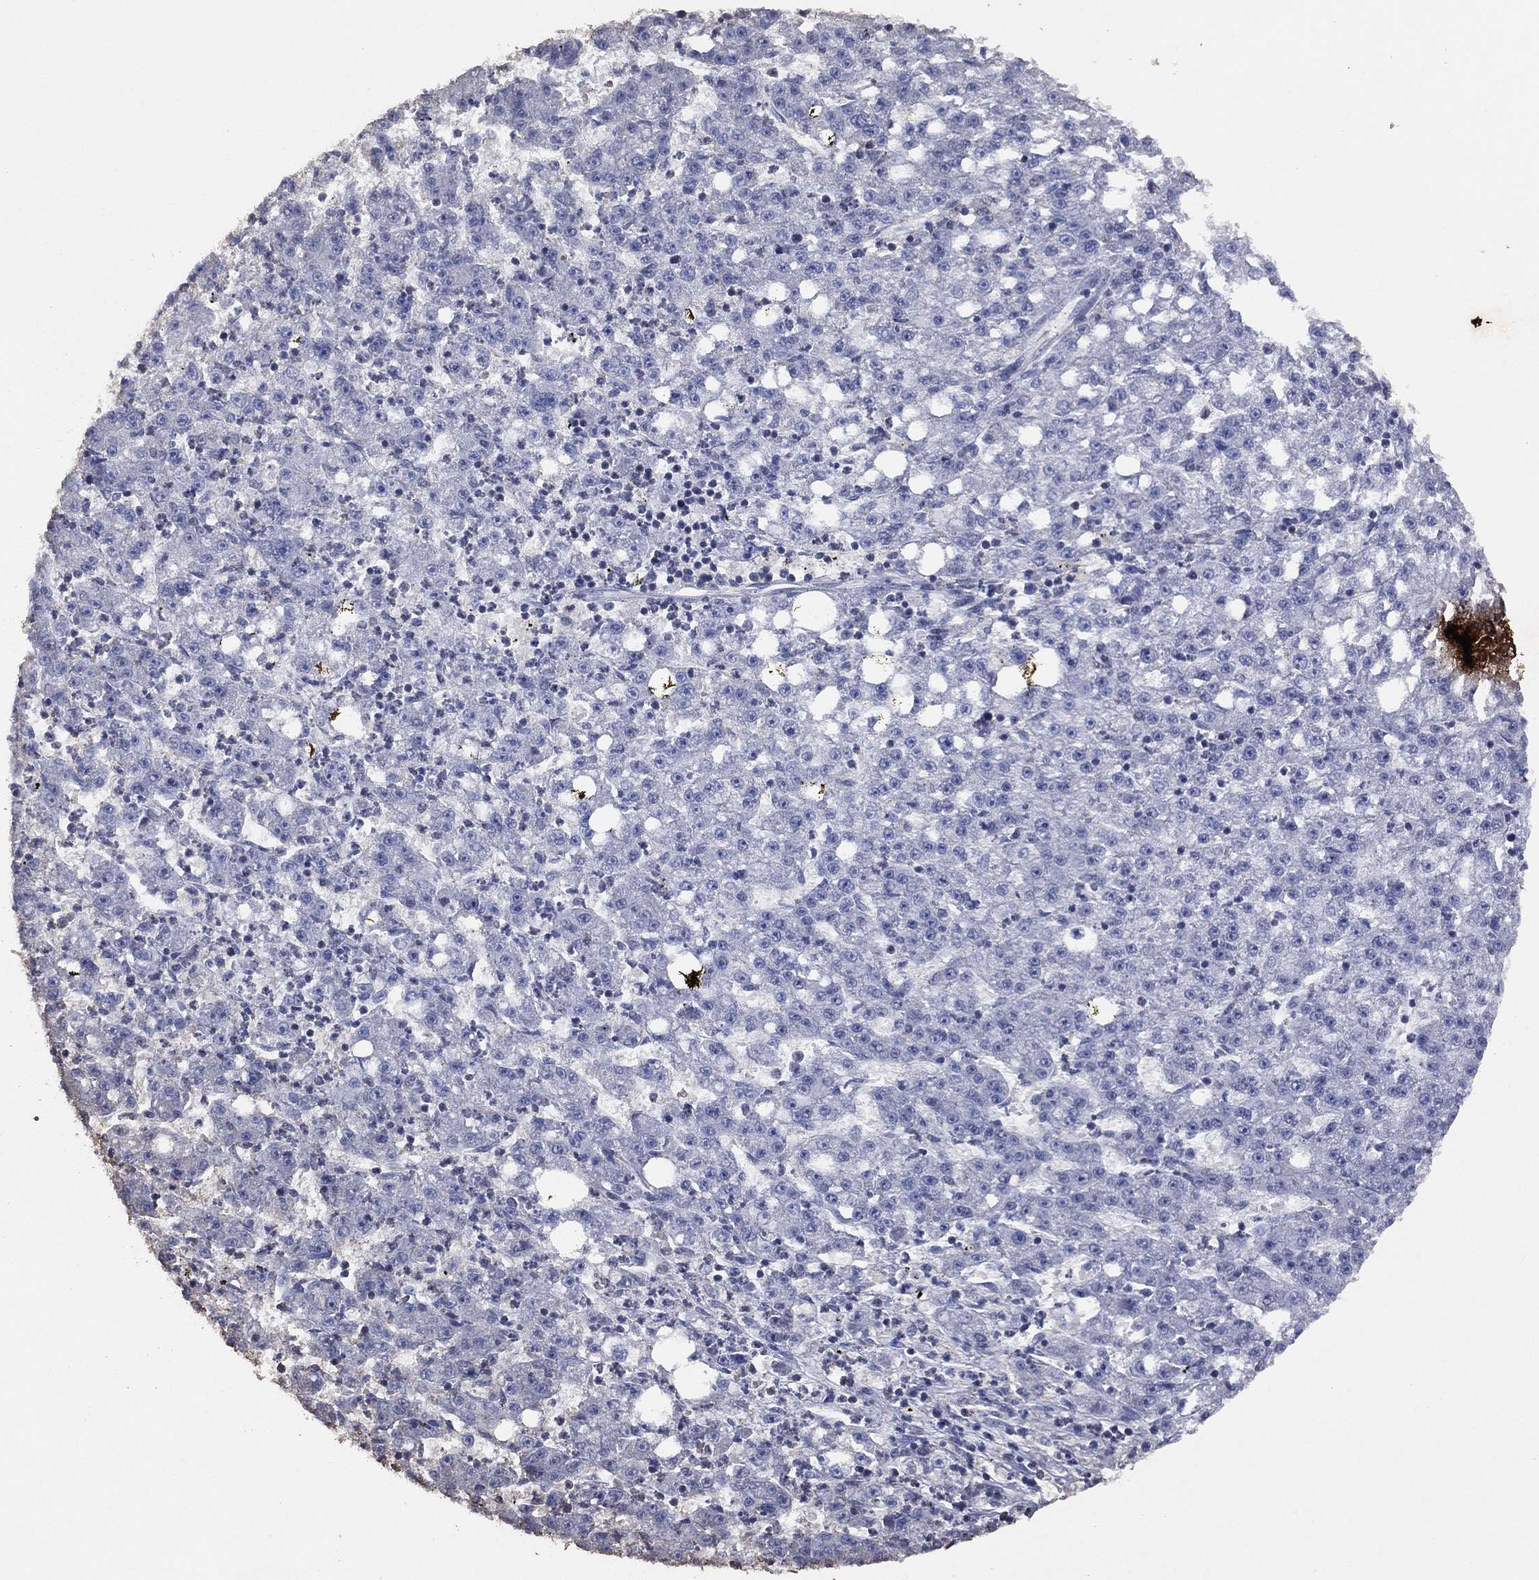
{"staining": {"intensity": "negative", "quantity": "none", "location": "none"}, "tissue": "liver cancer", "cell_type": "Tumor cells", "image_type": "cancer", "snomed": [{"axis": "morphology", "description": "Carcinoma, Hepatocellular, NOS"}, {"axis": "topography", "description": "Liver"}], "caption": "Immunohistochemical staining of human liver cancer displays no significant positivity in tumor cells. The staining is performed using DAB brown chromogen with nuclei counter-stained in using hematoxylin.", "gene": "ADPRHL1", "patient": {"sex": "female", "age": 65}}